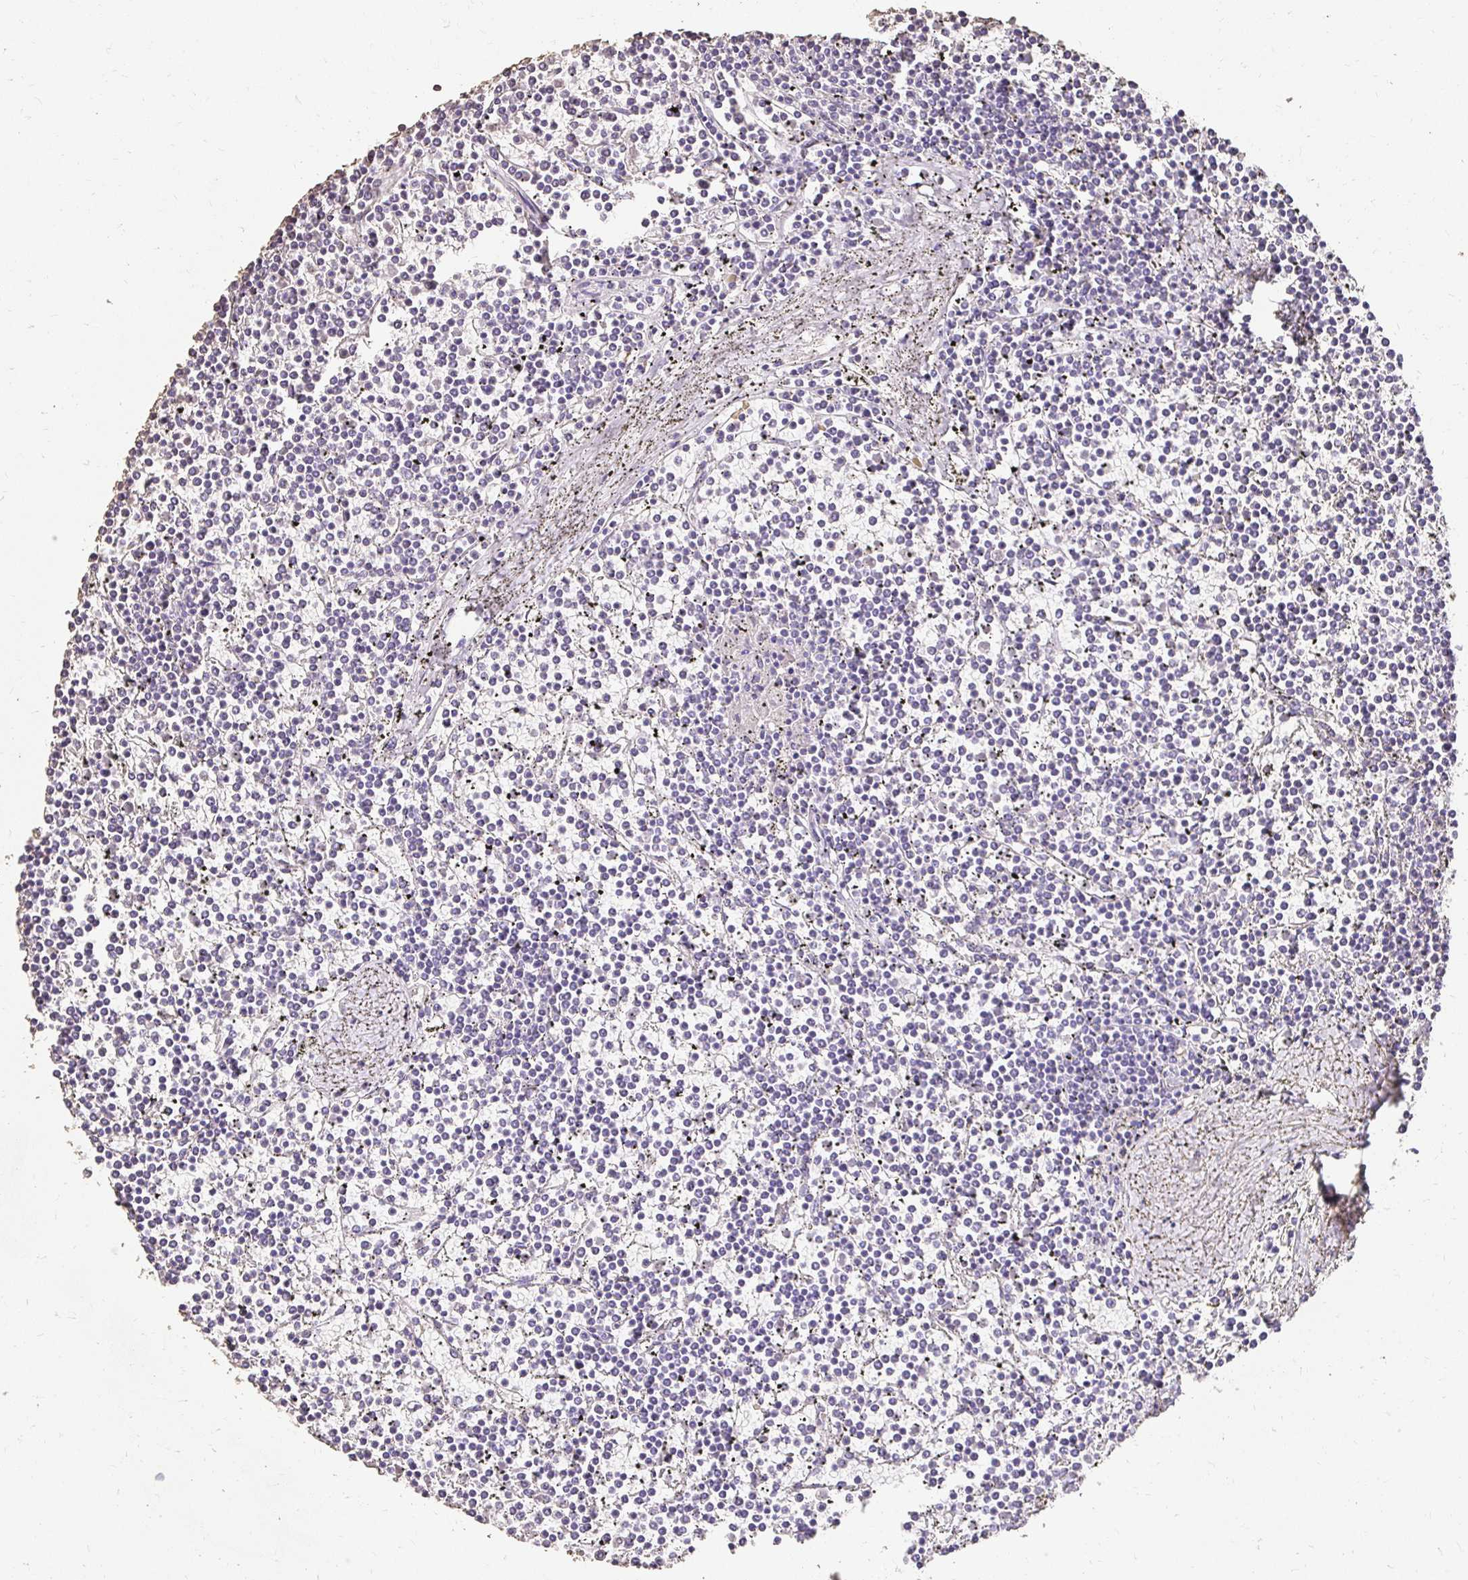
{"staining": {"intensity": "negative", "quantity": "none", "location": "none"}, "tissue": "lymphoma", "cell_type": "Tumor cells", "image_type": "cancer", "snomed": [{"axis": "morphology", "description": "Malignant lymphoma, non-Hodgkin's type, Low grade"}, {"axis": "topography", "description": "Spleen"}], "caption": "There is no significant positivity in tumor cells of lymphoma. (Immunohistochemistry (ihc), brightfield microscopy, high magnification).", "gene": "UGT1A6", "patient": {"sex": "female", "age": 19}}